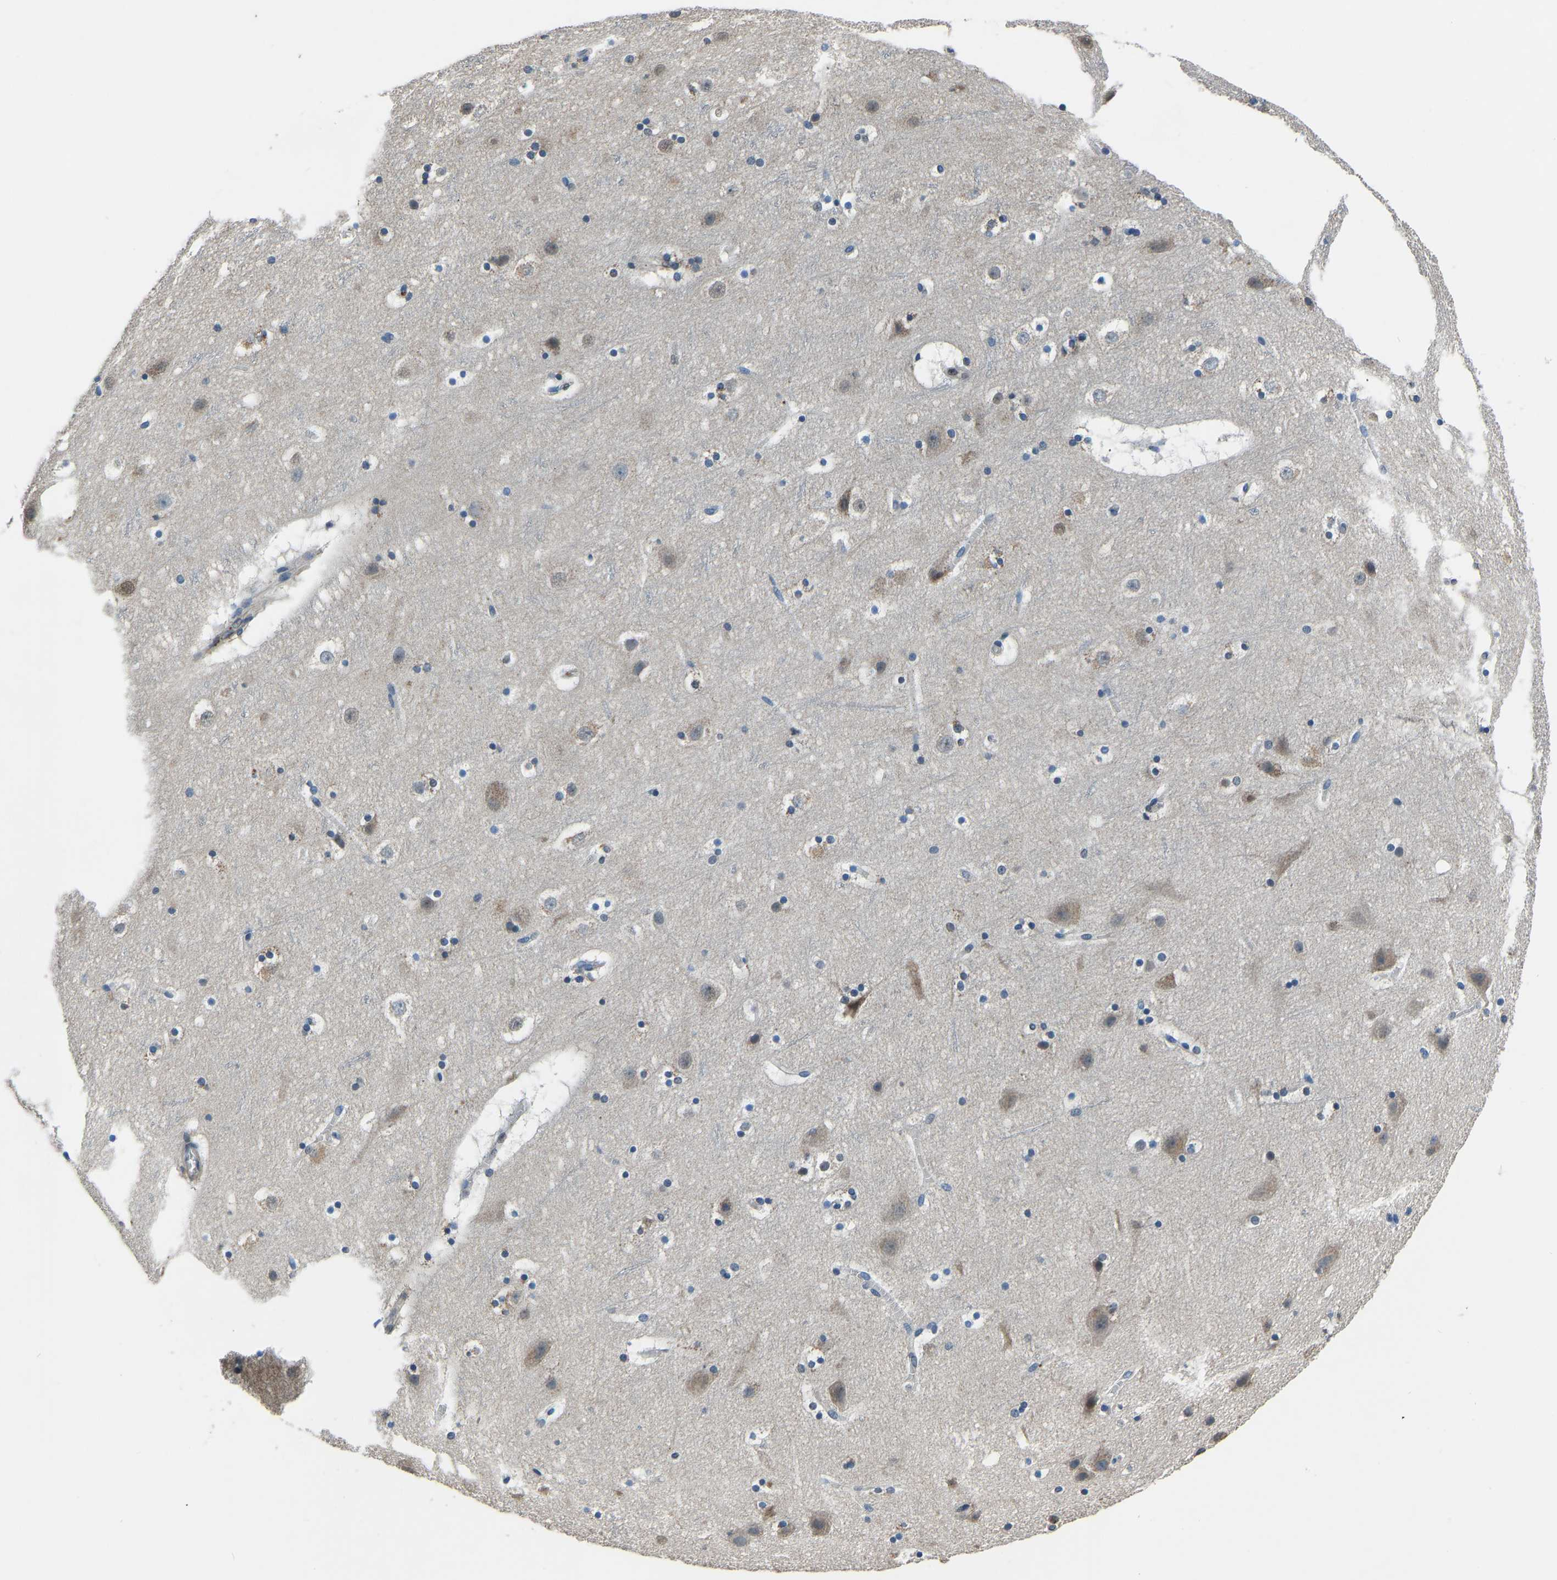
{"staining": {"intensity": "negative", "quantity": "none", "location": "none"}, "tissue": "cerebral cortex", "cell_type": "Endothelial cells", "image_type": "normal", "snomed": [{"axis": "morphology", "description": "Normal tissue, NOS"}, {"axis": "topography", "description": "Cerebral cortex"}], "caption": "Photomicrograph shows no significant protein staining in endothelial cells of benign cerebral cortex.", "gene": "FOS", "patient": {"sex": "male", "age": 45}}